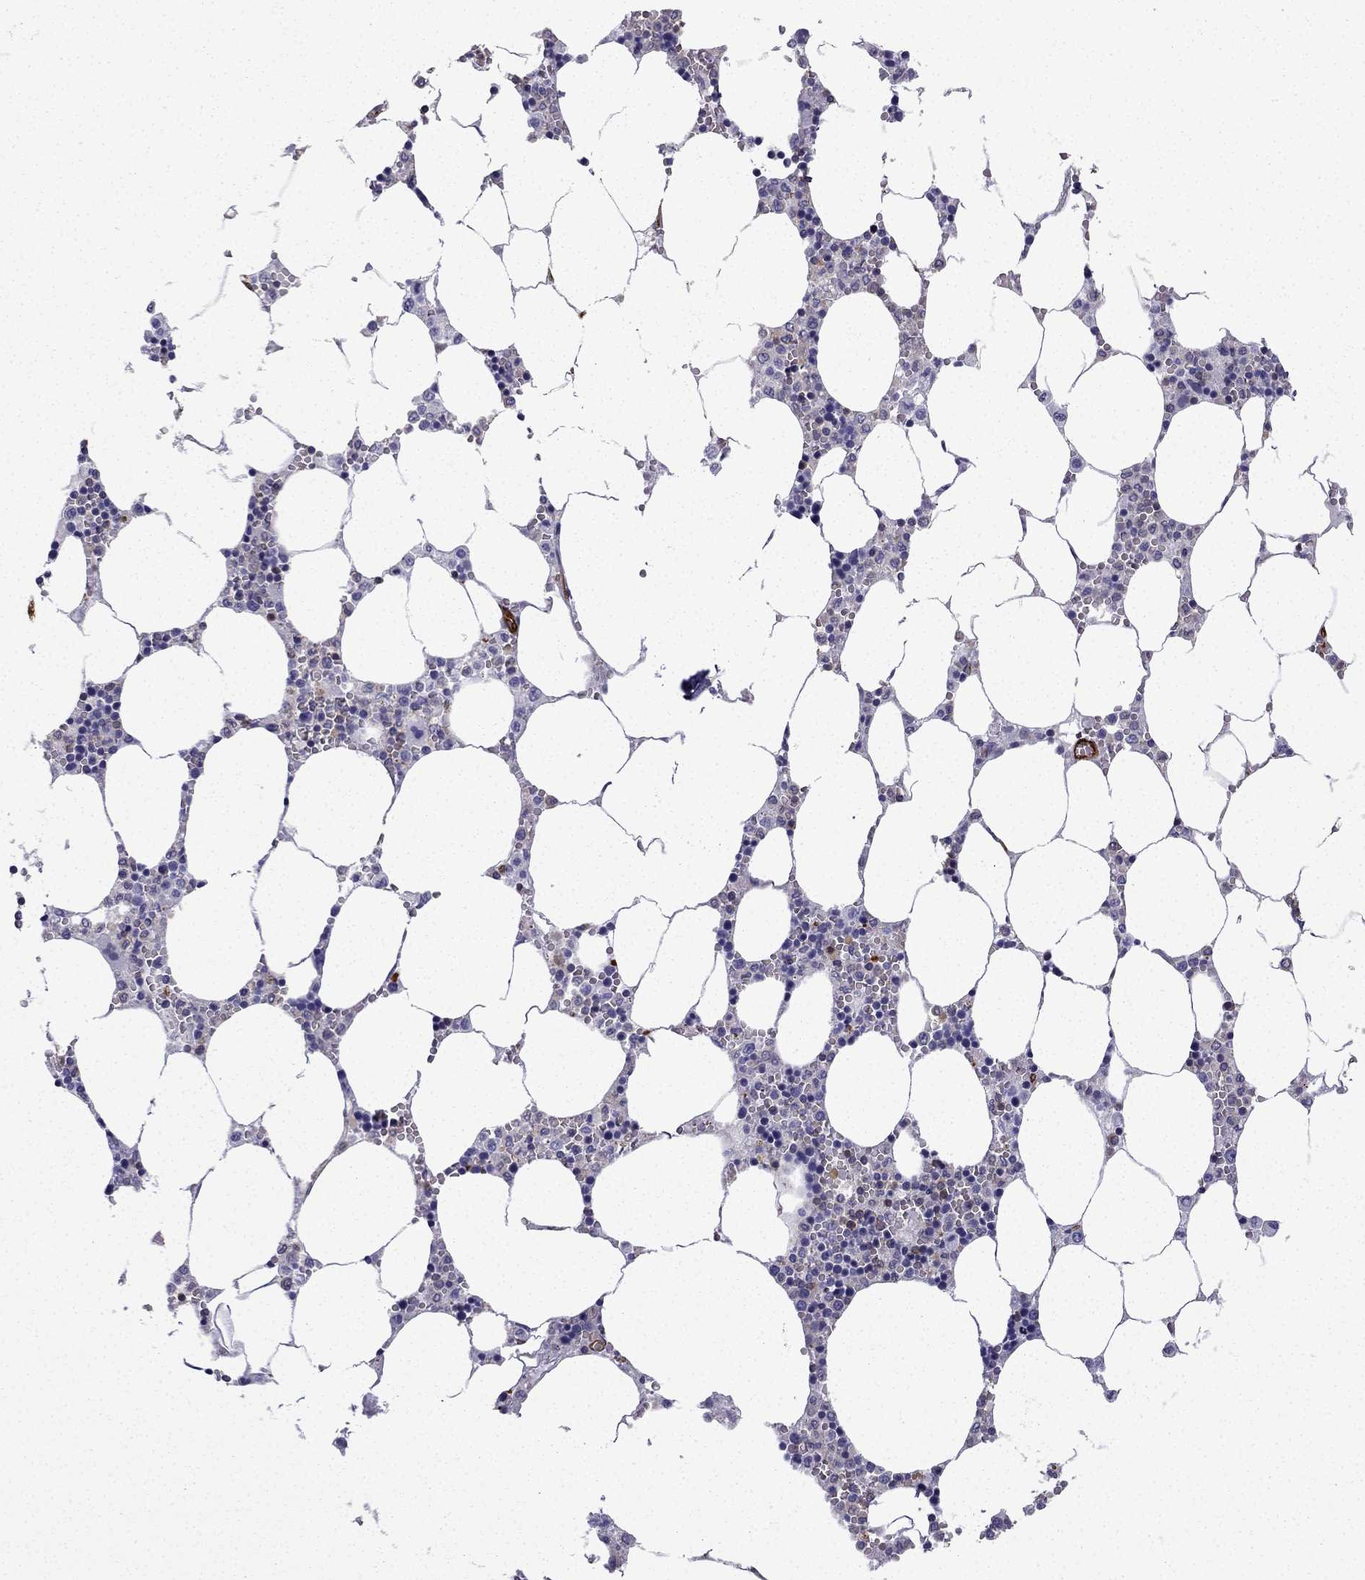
{"staining": {"intensity": "negative", "quantity": "none", "location": "none"}, "tissue": "bone marrow", "cell_type": "Hematopoietic cells", "image_type": "normal", "snomed": [{"axis": "morphology", "description": "Normal tissue, NOS"}, {"axis": "topography", "description": "Bone marrow"}], "caption": "An immunohistochemistry (IHC) histopathology image of unremarkable bone marrow is shown. There is no staining in hematopoietic cells of bone marrow.", "gene": "MAP4", "patient": {"sex": "female", "age": 64}}